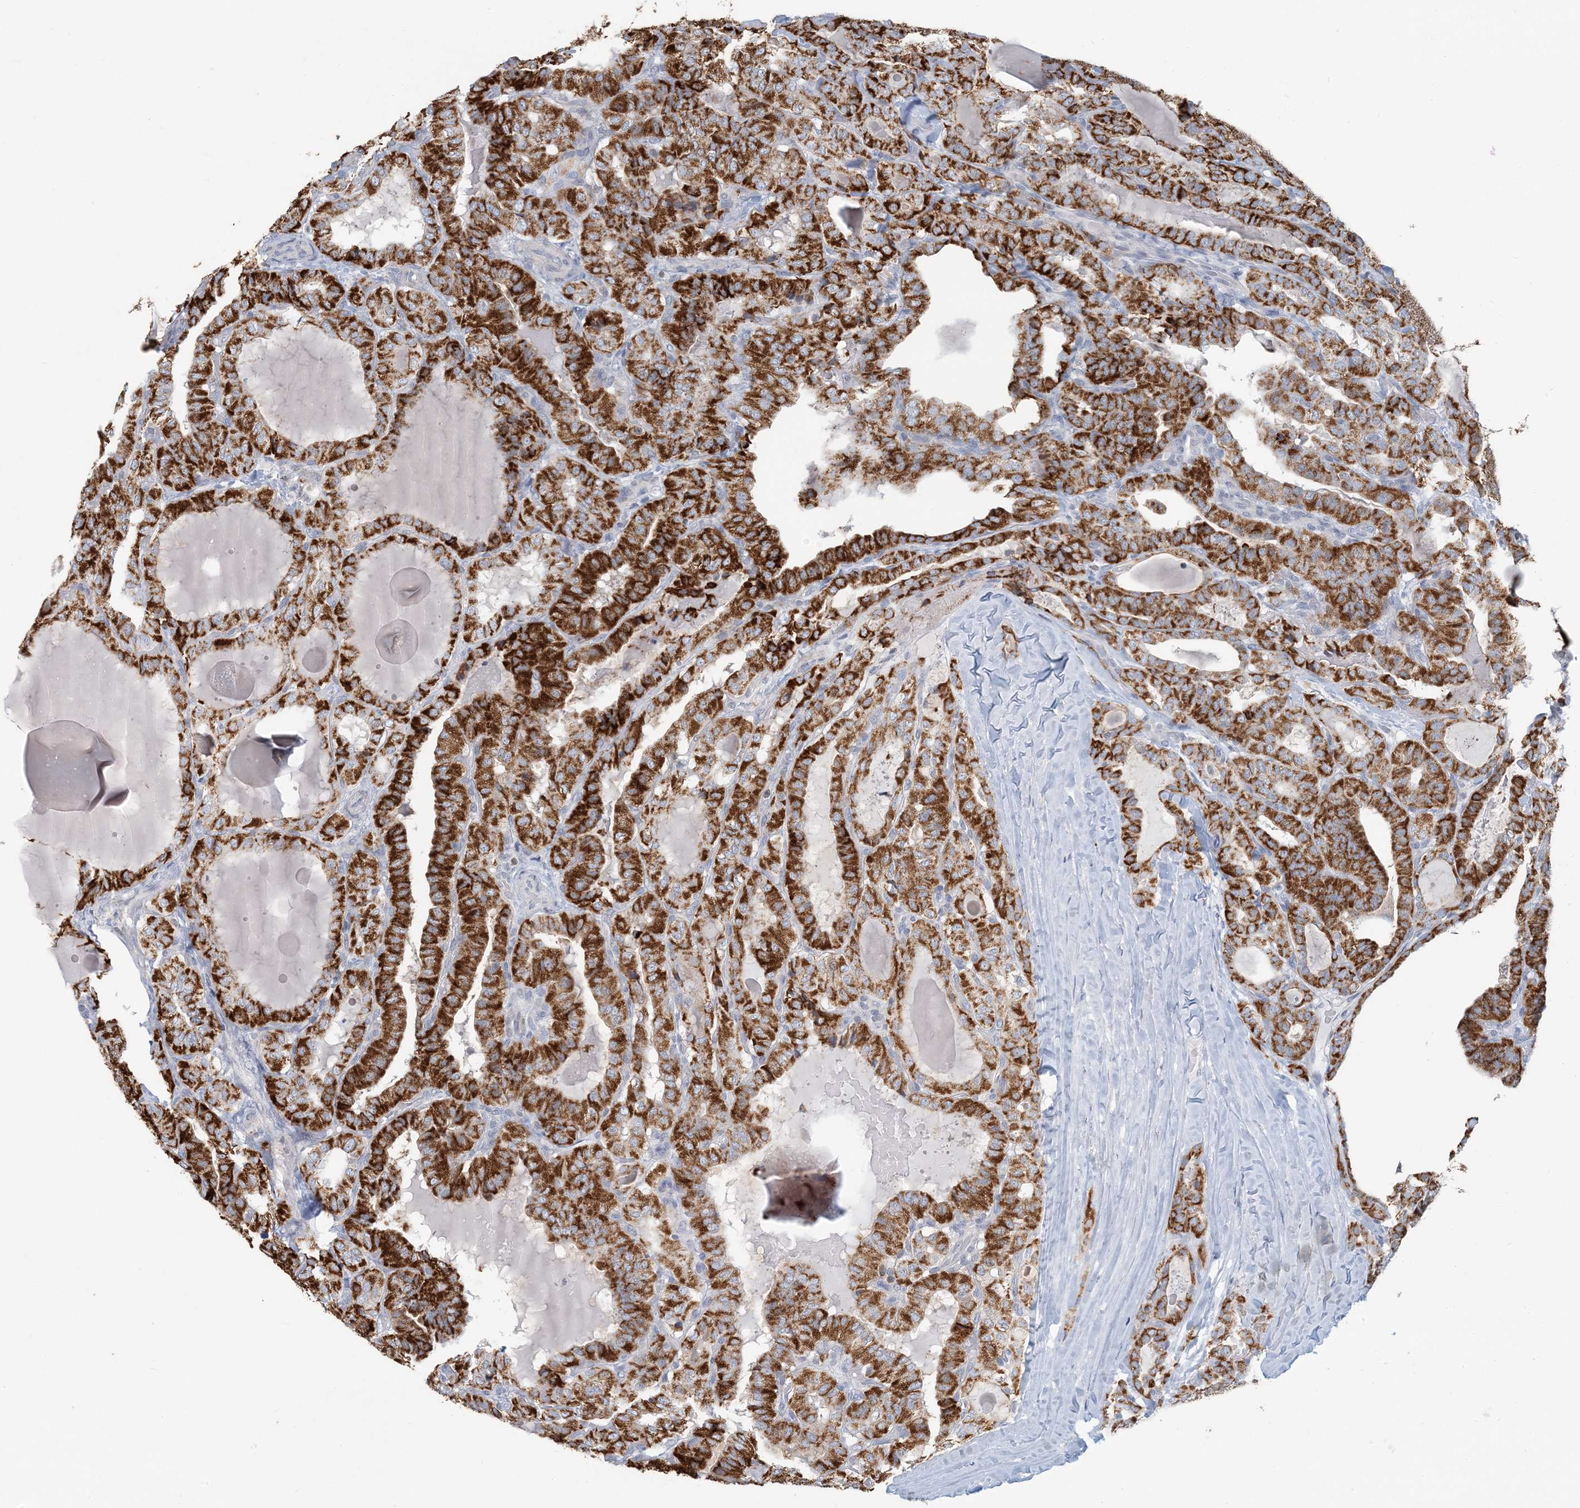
{"staining": {"intensity": "strong", "quantity": ">75%", "location": "cytoplasmic/membranous"}, "tissue": "thyroid cancer", "cell_type": "Tumor cells", "image_type": "cancer", "snomed": [{"axis": "morphology", "description": "Papillary adenocarcinoma, NOS"}, {"axis": "topography", "description": "Thyroid gland"}], "caption": "A high amount of strong cytoplasmic/membranous positivity is appreciated in about >75% of tumor cells in thyroid cancer (papillary adenocarcinoma) tissue. The protein of interest is shown in brown color, while the nuclei are stained blue.", "gene": "BDH1", "patient": {"sex": "male", "age": 77}}